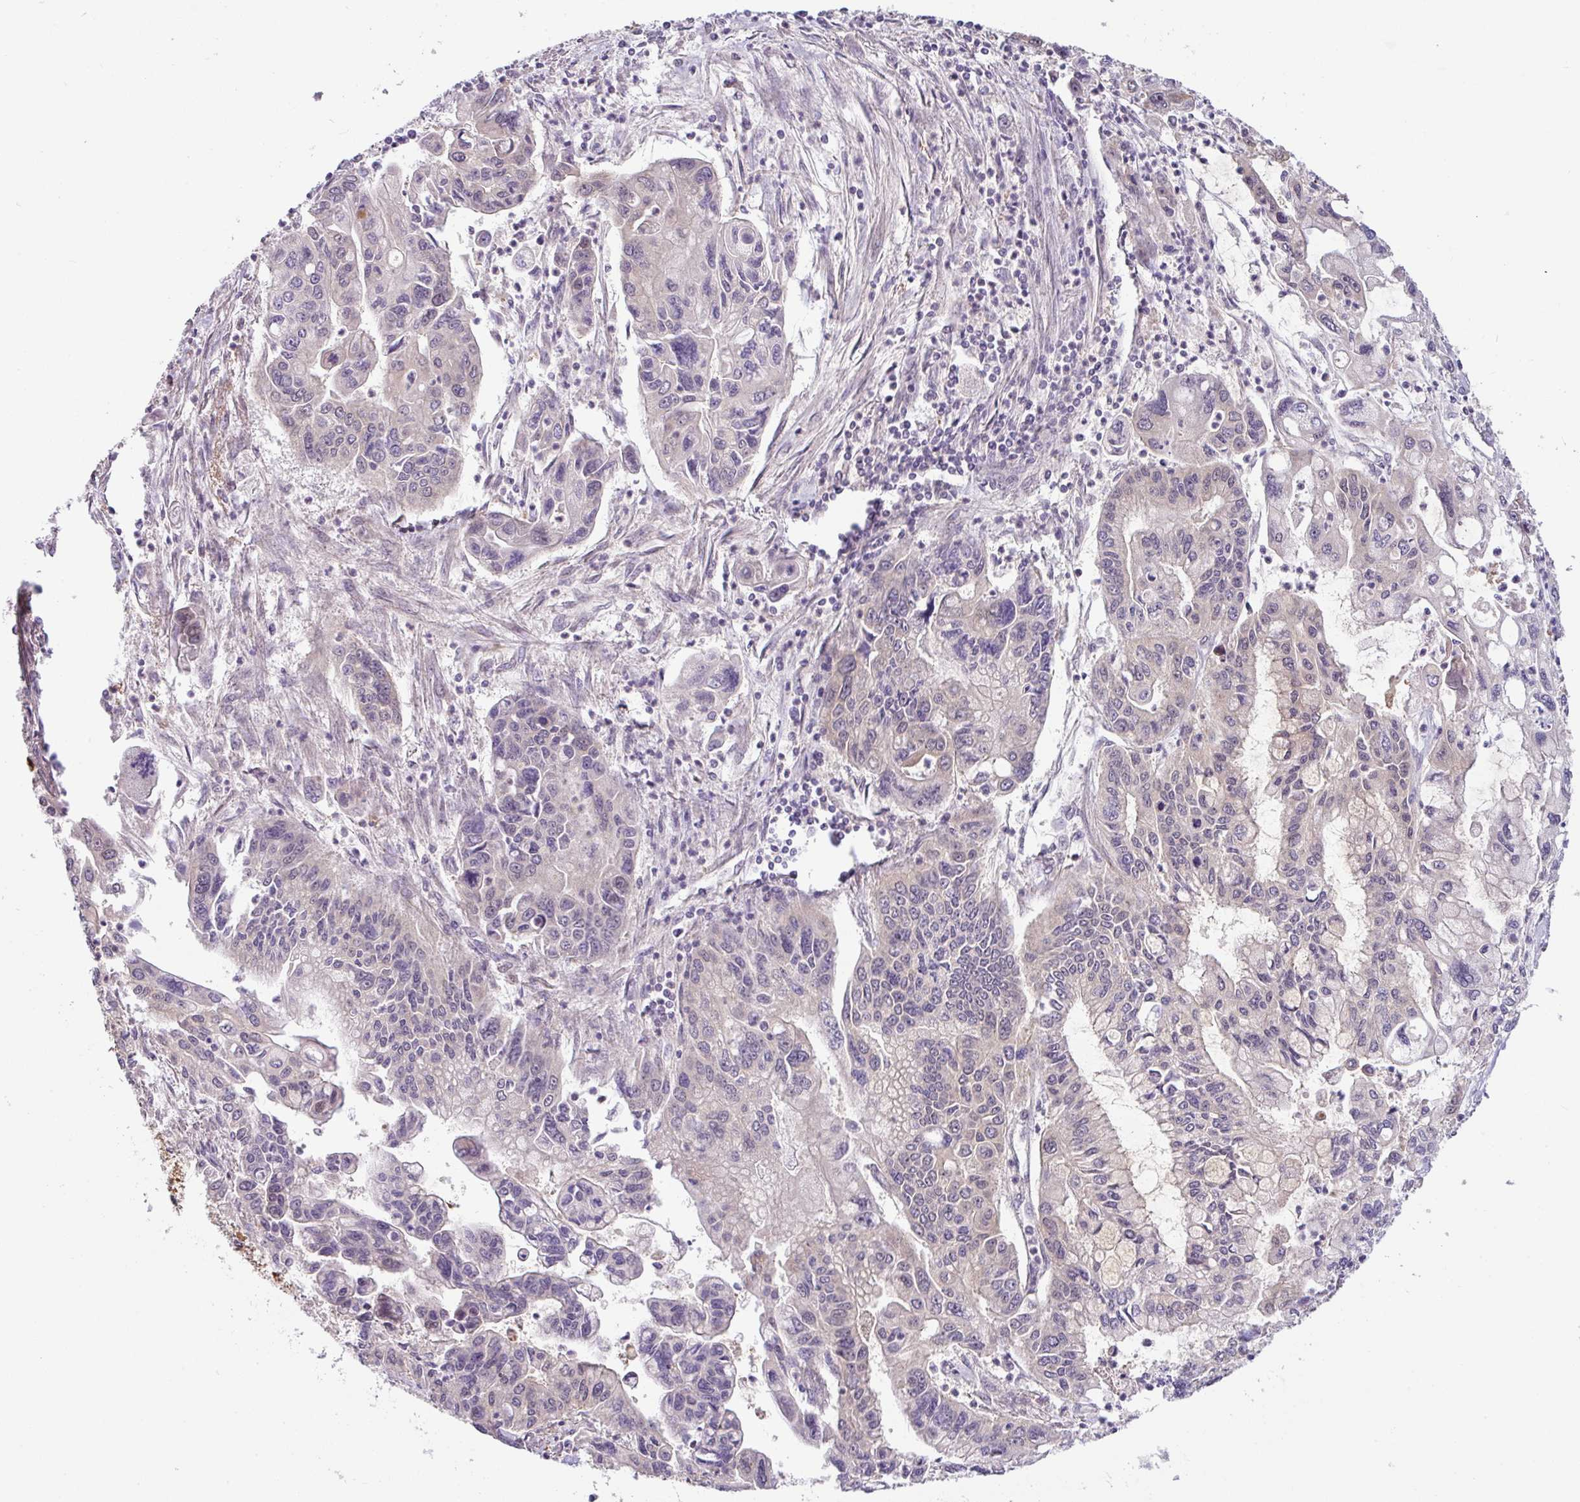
{"staining": {"intensity": "weak", "quantity": "<25%", "location": "nuclear"}, "tissue": "pancreatic cancer", "cell_type": "Tumor cells", "image_type": "cancer", "snomed": [{"axis": "morphology", "description": "Adenocarcinoma, NOS"}, {"axis": "topography", "description": "Pancreas"}], "caption": "Immunohistochemical staining of human pancreatic adenocarcinoma displays no significant positivity in tumor cells. The staining is performed using DAB brown chromogen with nuclei counter-stained in using hematoxylin.", "gene": "SHB", "patient": {"sex": "male", "age": 62}}